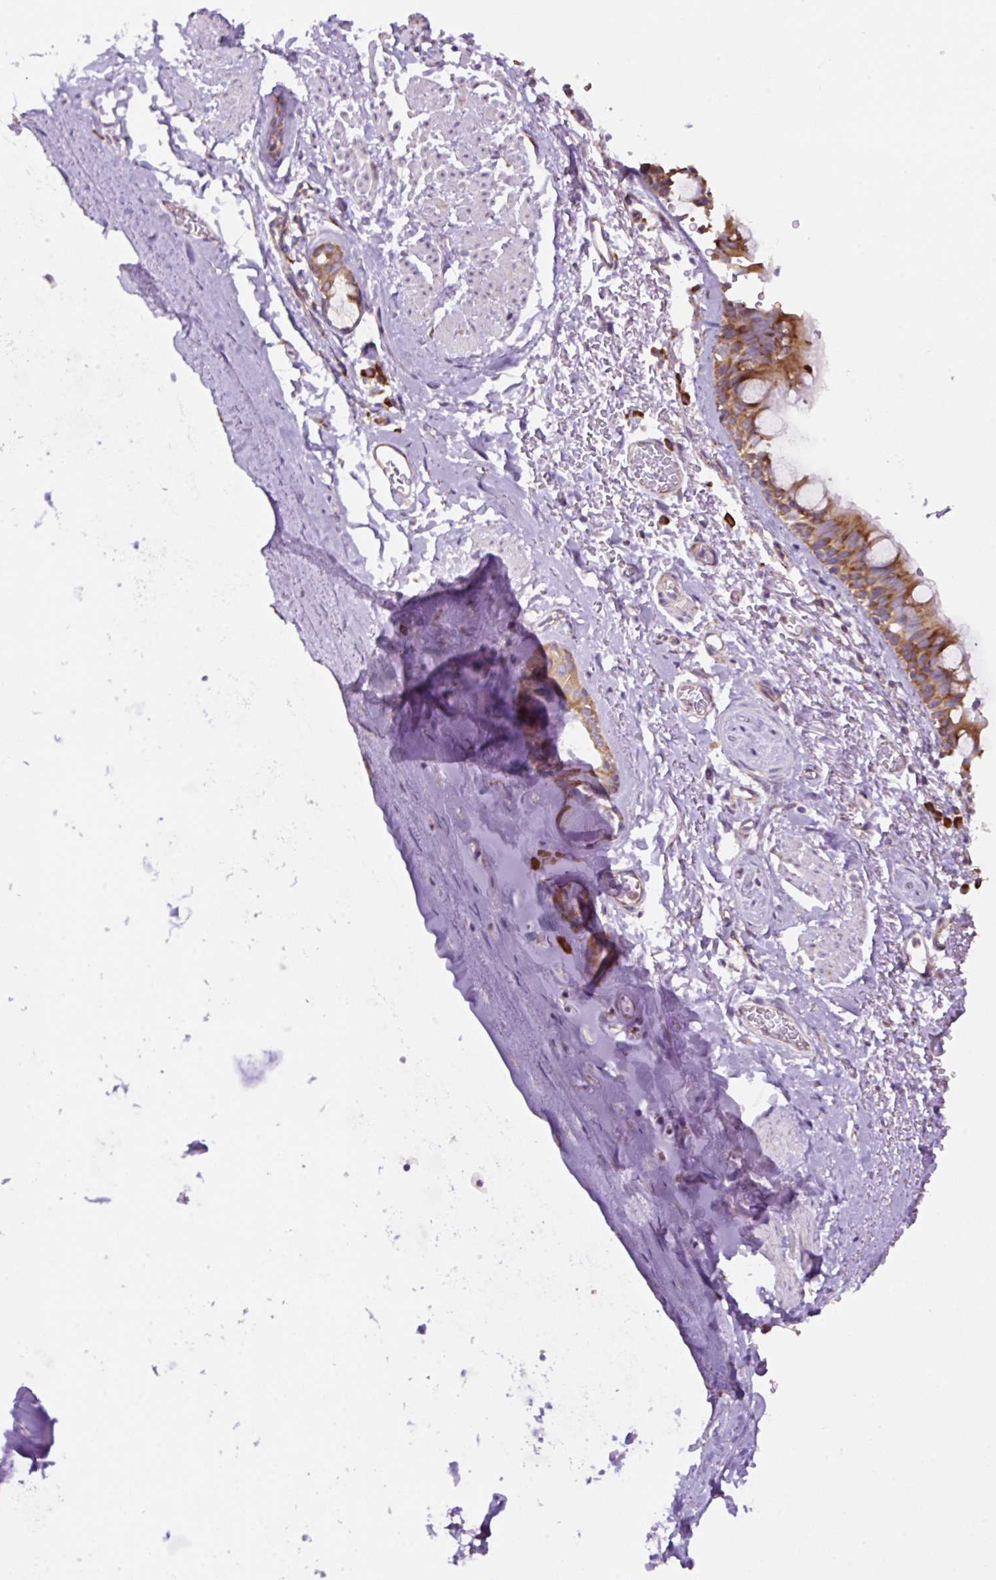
{"staining": {"intensity": "moderate", "quantity": ">75%", "location": "cytoplasmic/membranous"}, "tissue": "bronchus", "cell_type": "Respiratory epithelial cells", "image_type": "normal", "snomed": [{"axis": "morphology", "description": "Normal tissue, NOS"}, {"axis": "topography", "description": "Bronchus"}], "caption": "Protein expression analysis of unremarkable bronchus displays moderate cytoplasmic/membranous expression in approximately >75% of respiratory epithelial cells.", "gene": "RPS23", "patient": {"sex": "male", "age": 67}}